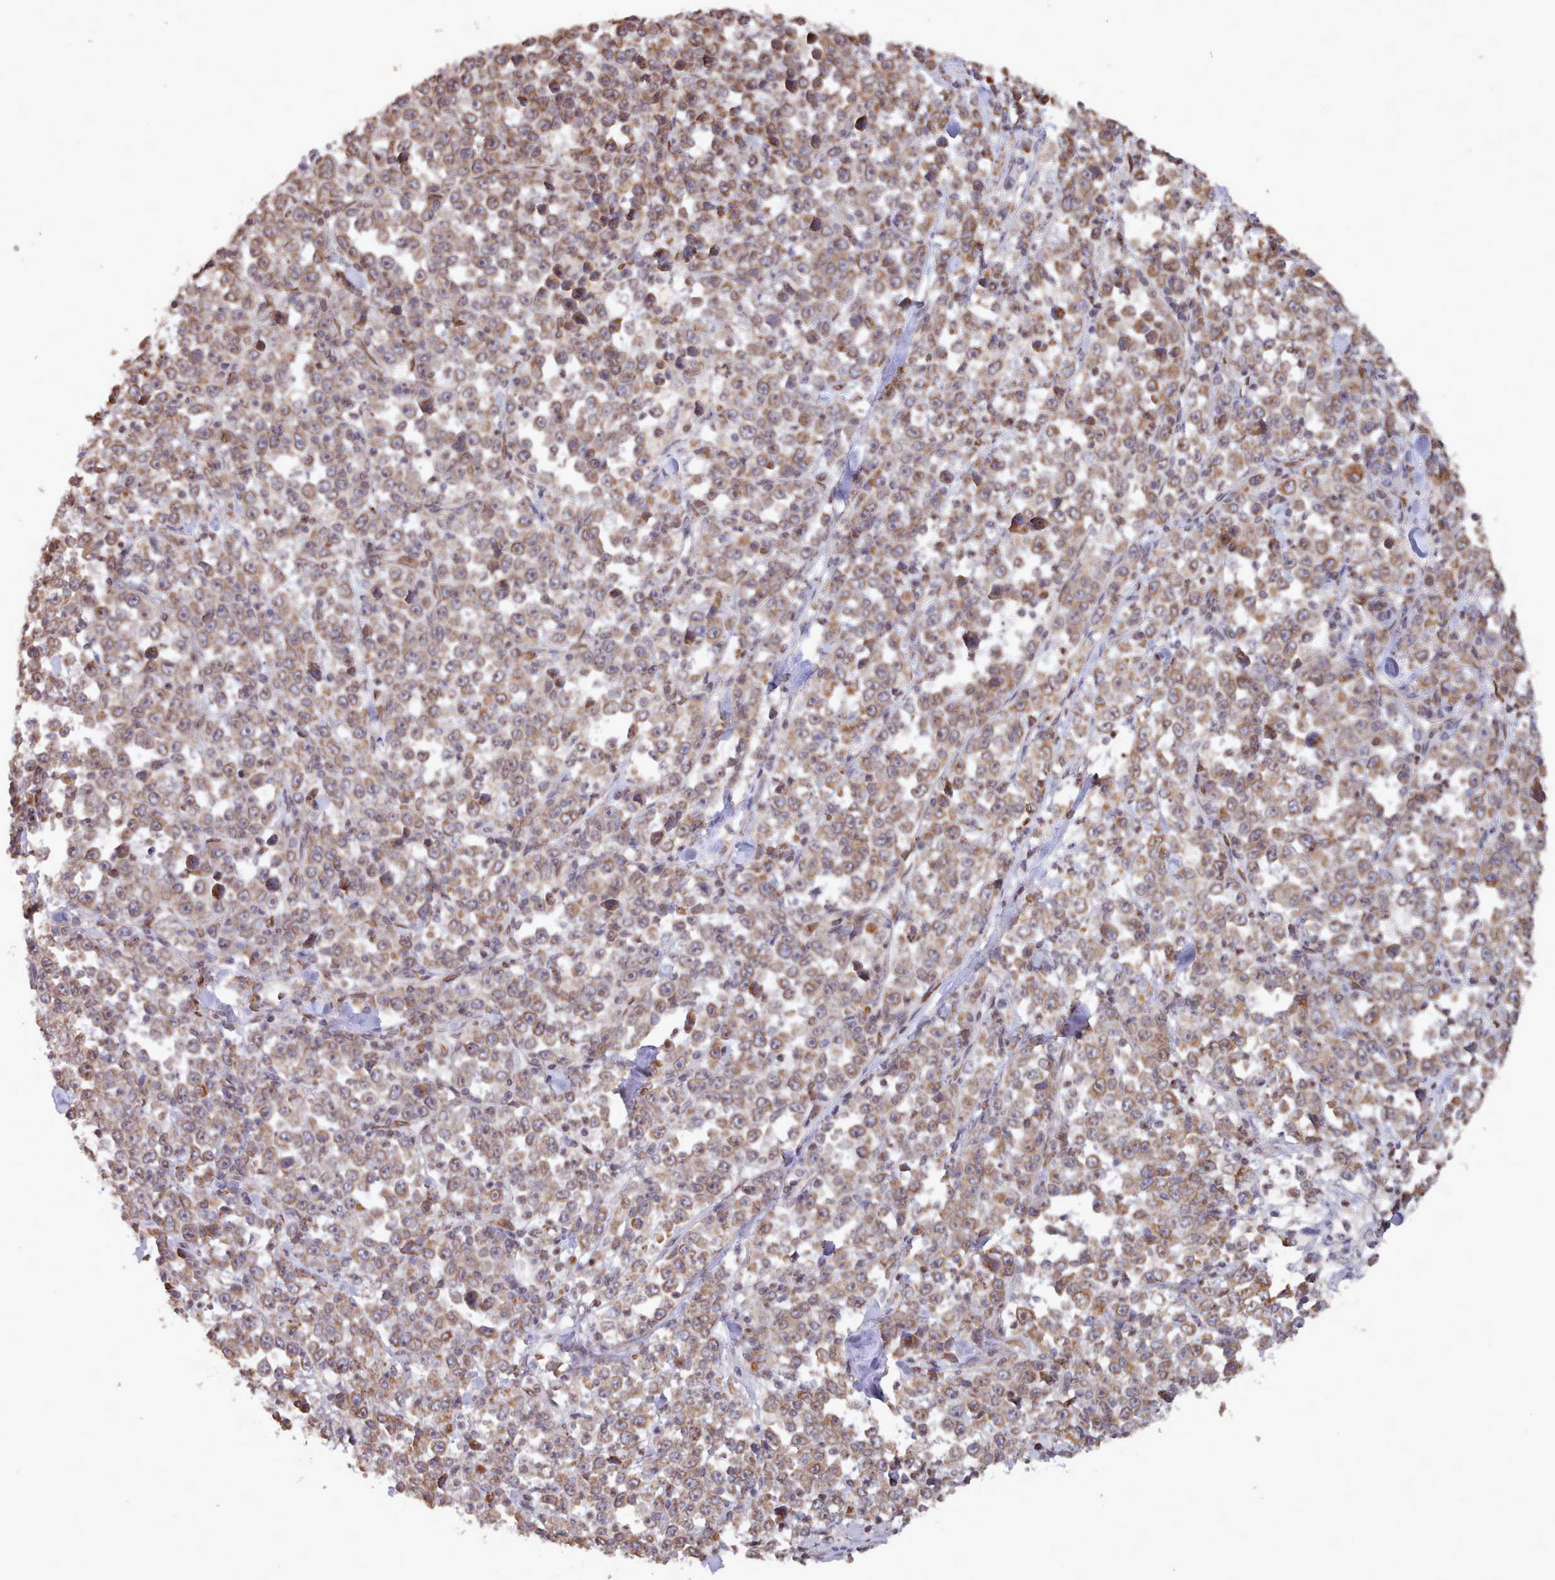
{"staining": {"intensity": "weak", "quantity": ">75%", "location": "cytoplasmic/membranous"}, "tissue": "stomach cancer", "cell_type": "Tumor cells", "image_type": "cancer", "snomed": [{"axis": "morphology", "description": "Normal tissue, NOS"}, {"axis": "morphology", "description": "Adenocarcinoma, NOS"}, {"axis": "topography", "description": "Stomach, upper"}, {"axis": "topography", "description": "Stomach"}], "caption": "Protein analysis of stomach cancer (adenocarcinoma) tissue displays weak cytoplasmic/membranous expression in approximately >75% of tumor cells.", "gene": "TOR1AIP1", "patient": {"sex": "male", "age": 59}}